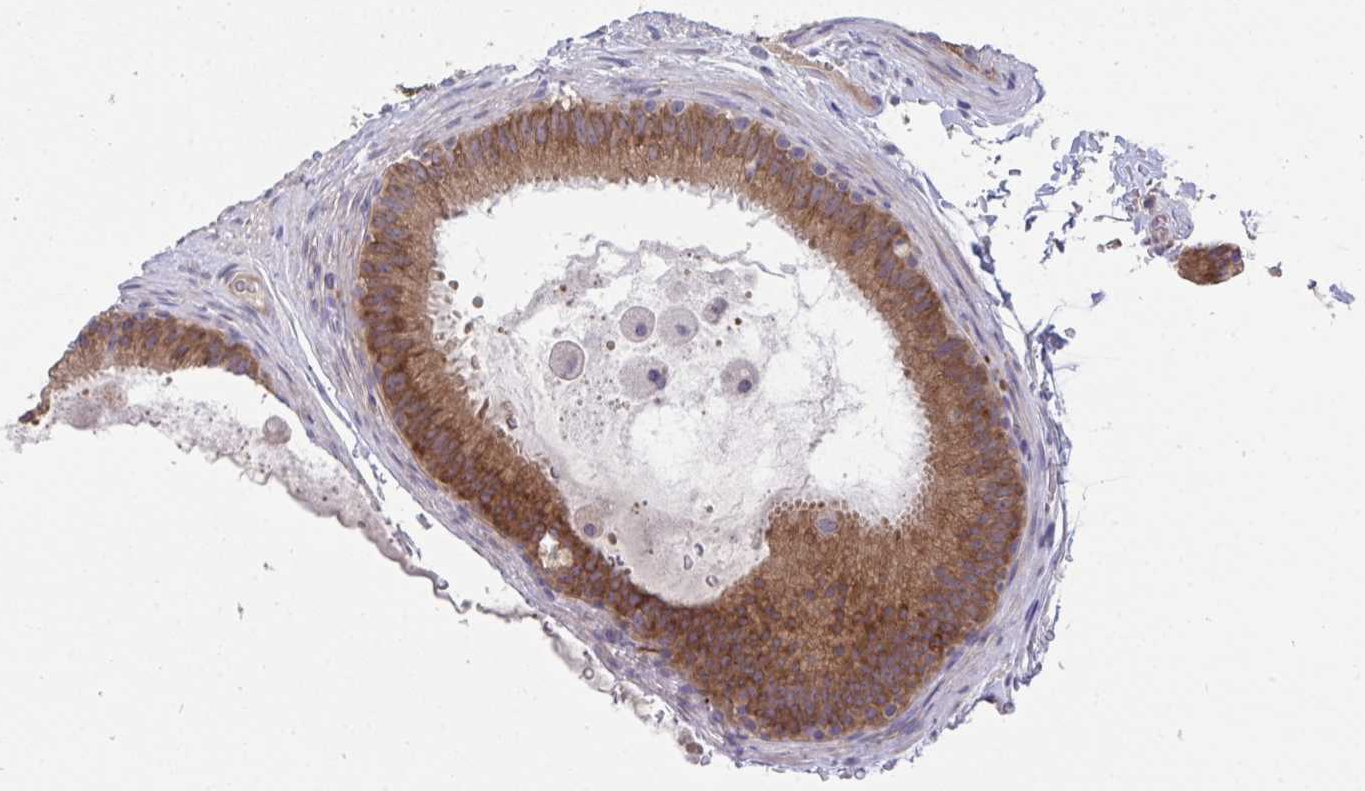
{"staining": {"intensity": "strong", "quantity": ">75%", "location": "cytoplasmic/membranous"}, "tissue": "epididymis", "cell_type": "Glandular cells", "image_type": "normal", "snomed": [{"axis": "morphology", "description": "Normal tissue, NOS"}, {"axis": "topography", "description": "Epididymis"}], "caption": "A micrograph of epididymis stained for a protein exhibits strong cytoplasmic/membranous brown staining in glandular cells. The protein of interest is shown in brown color, while the nuclei are stained blue.", "gene": "SUSD4", "patient": {"sex": "male", "age": 23}}